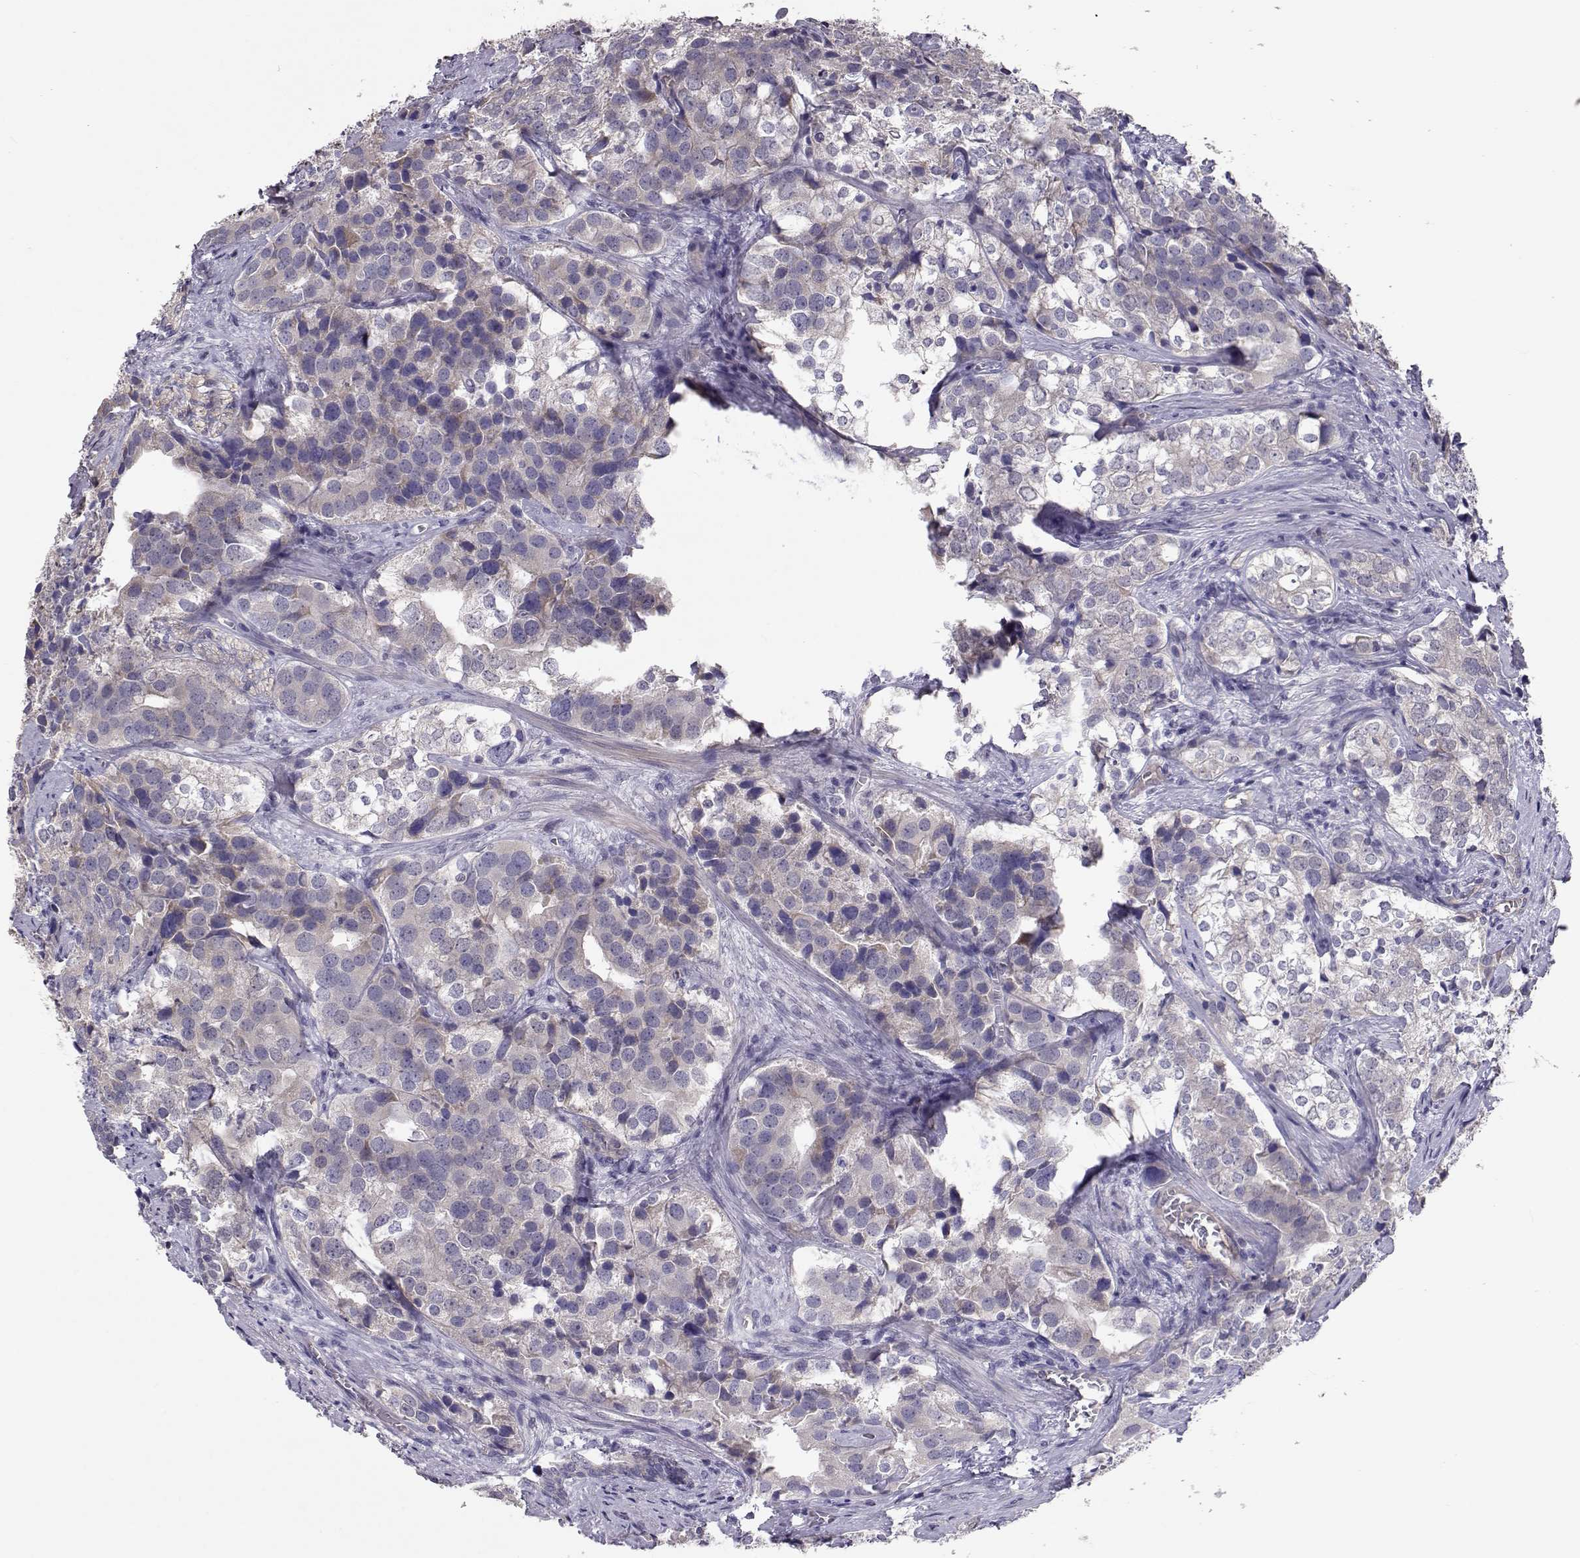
{"staining": {"intensity": "negative", "quantity": "none", "location": "none"}, "tissue": "prostate cancer", "cell_type": "Tumor cells", "image_type": "cancer", "snomed": [{"axis": "morphology", "description": "Adenocarcinoma, NOS"}, {"axis": "topography", "description": "Prostate and seminal vesicle, NOS"}], "caption": "This is an immunohistochemistry micrograph of human adenocarcinoma (prostate). There is no expression in tumor cells.", "gene": "NCAM2", "patient": {"sex": "male", "age": 63}}